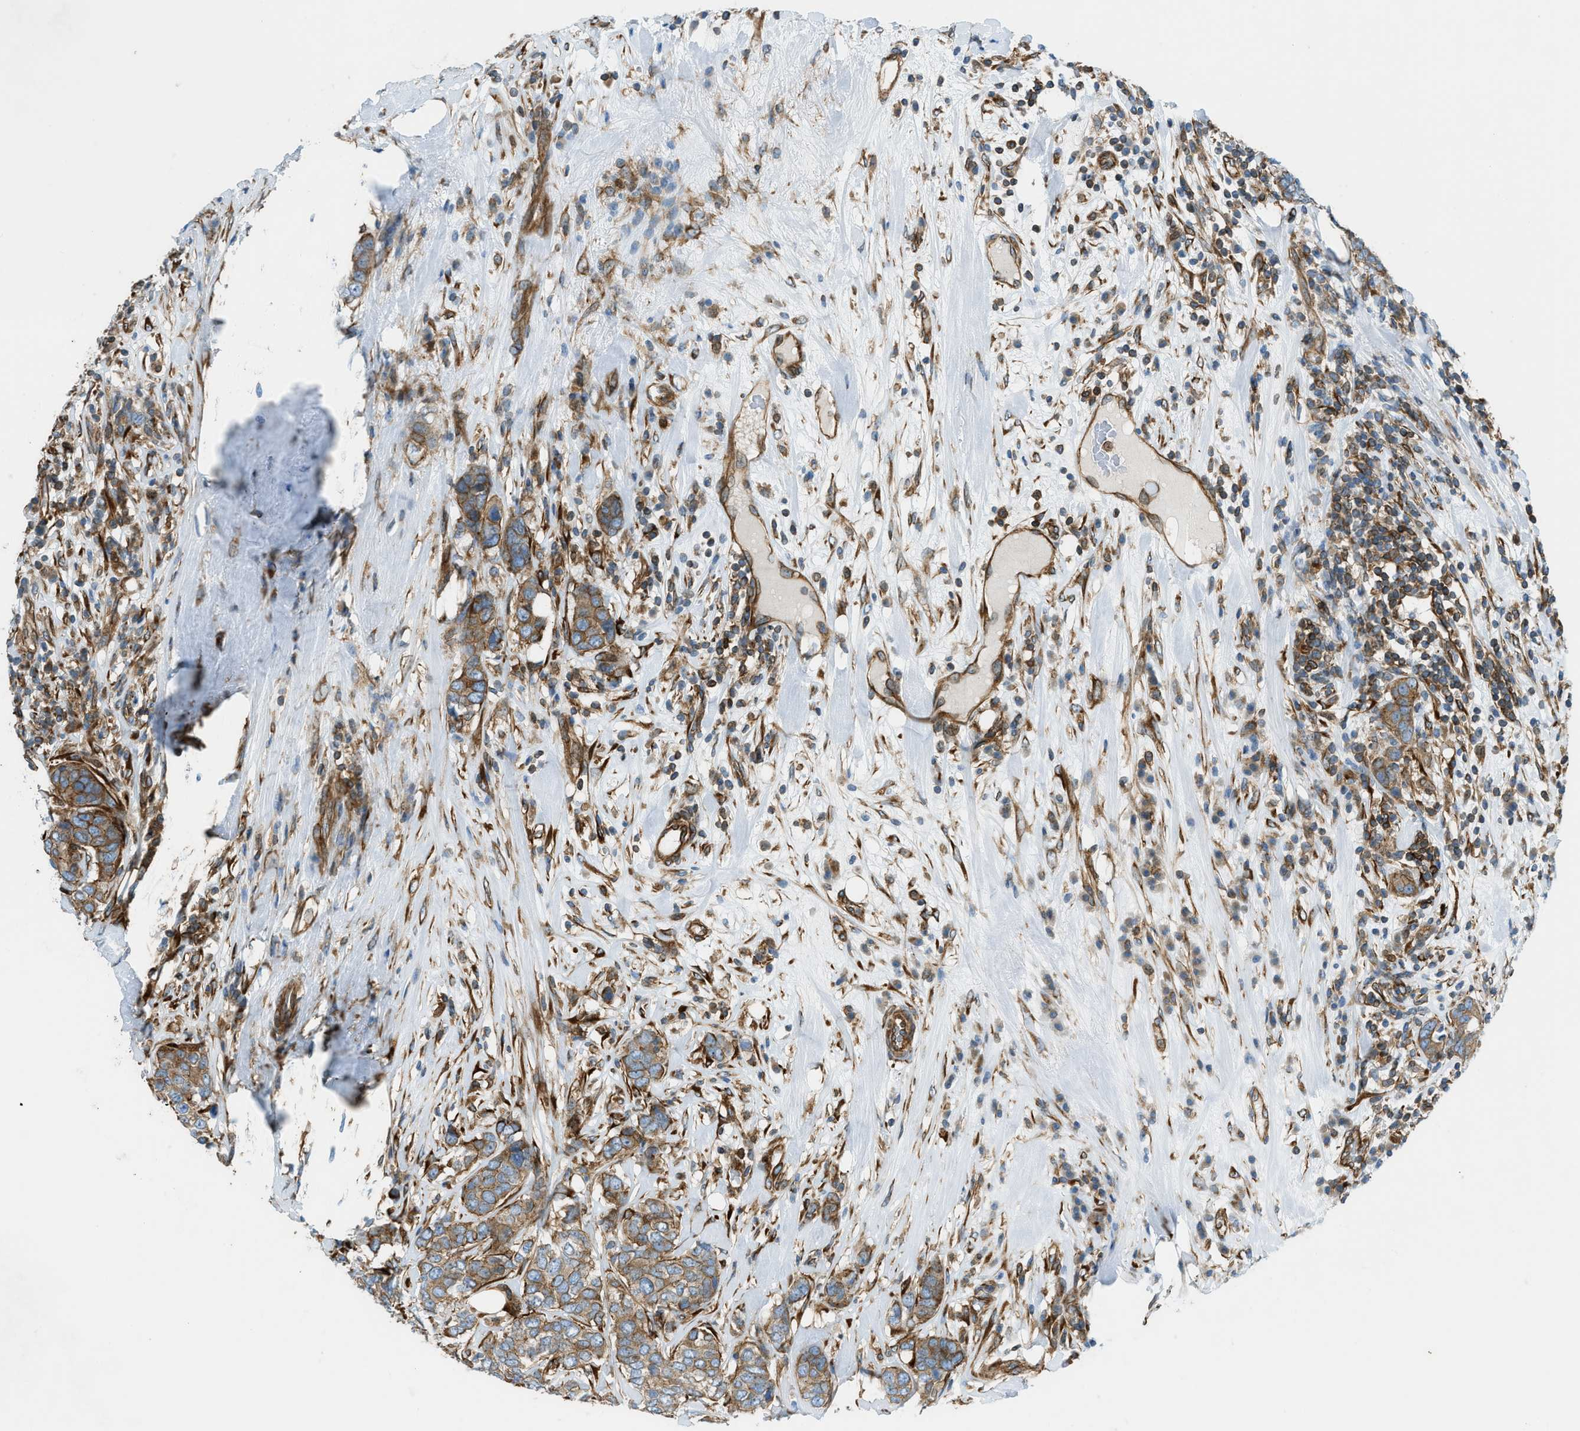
{"staining": {"intensity": "moderate", "quantity": ">75%", "location": "cytoplasmic/membranous"}, "tissue": "breast cancer", "cell_type": "Tumor cells", "image_type": "cancer", "snomed": [{"axis": "morphology", "description": "Lobular carcinoma"}, {"axis": "topography", "description": "Breast"}], "caption": "An immunohistochemistry (IHC) image of tumor tissue is shown. Protein staining in brown highlights moderate cytoplasmic/membranous positivity in breast lobular carcinoma within tumor cells.", "gene": "DMAC1", "patient": {"sex": "female", "age": 59}}